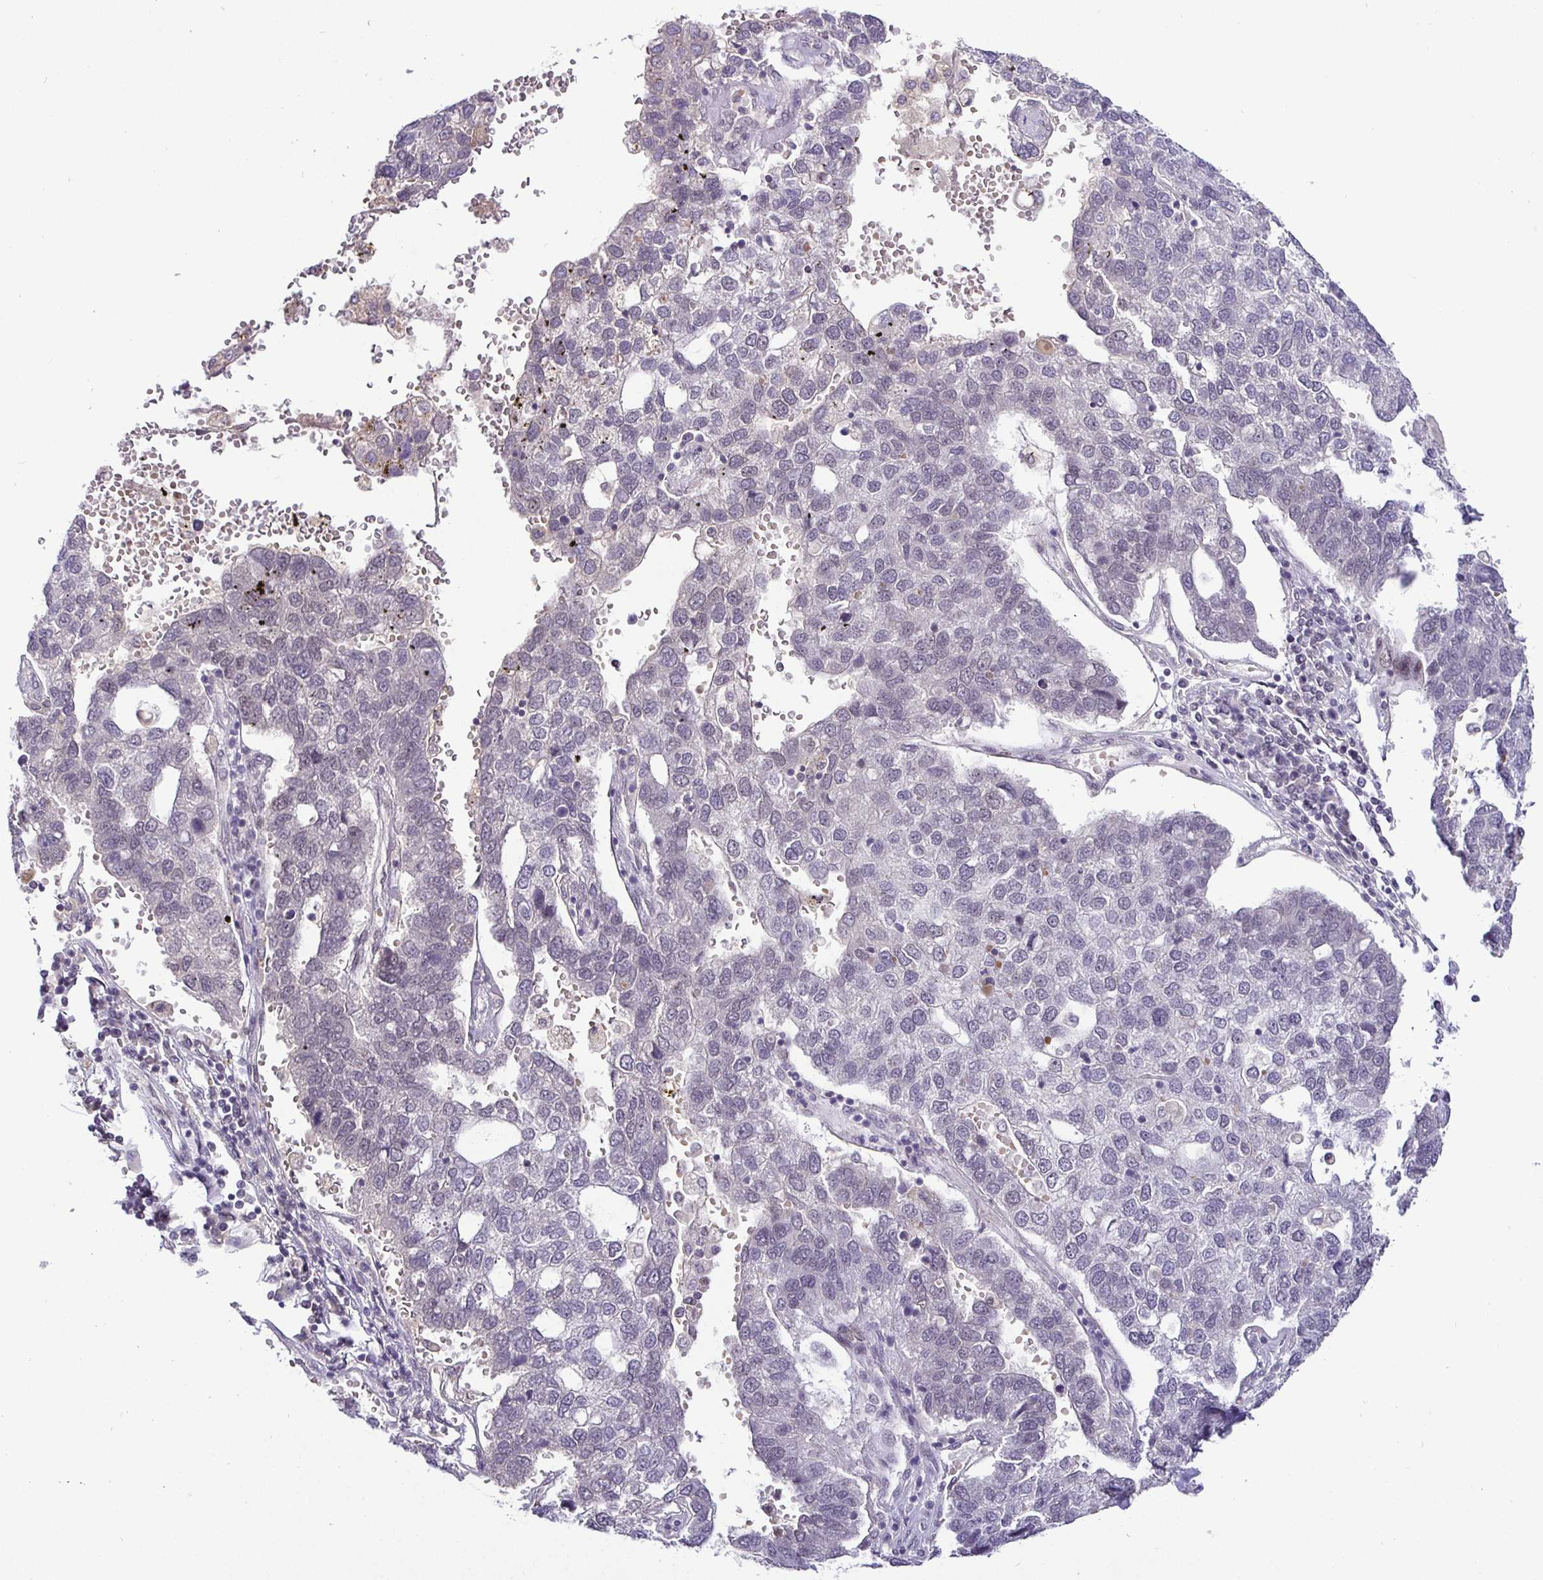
{"staining": {"intensity": "negative", "quantity": "none", "location": "none"}, "tissue": "pancreatic cancer", "cell_type": "Tumor cells", "image_type": "cancer", "snomed": [{"axis": "morphology", "description": "Adenocarcinoma, NOS"}, {"axis": "topography", "description": "Pancreas"}], "caption": "The micrograph displays no staining of tumor cells in pancreatic adenocarcinoma.", "gene": "NUP188", "patient": {"sex": "female", "age": 61}}